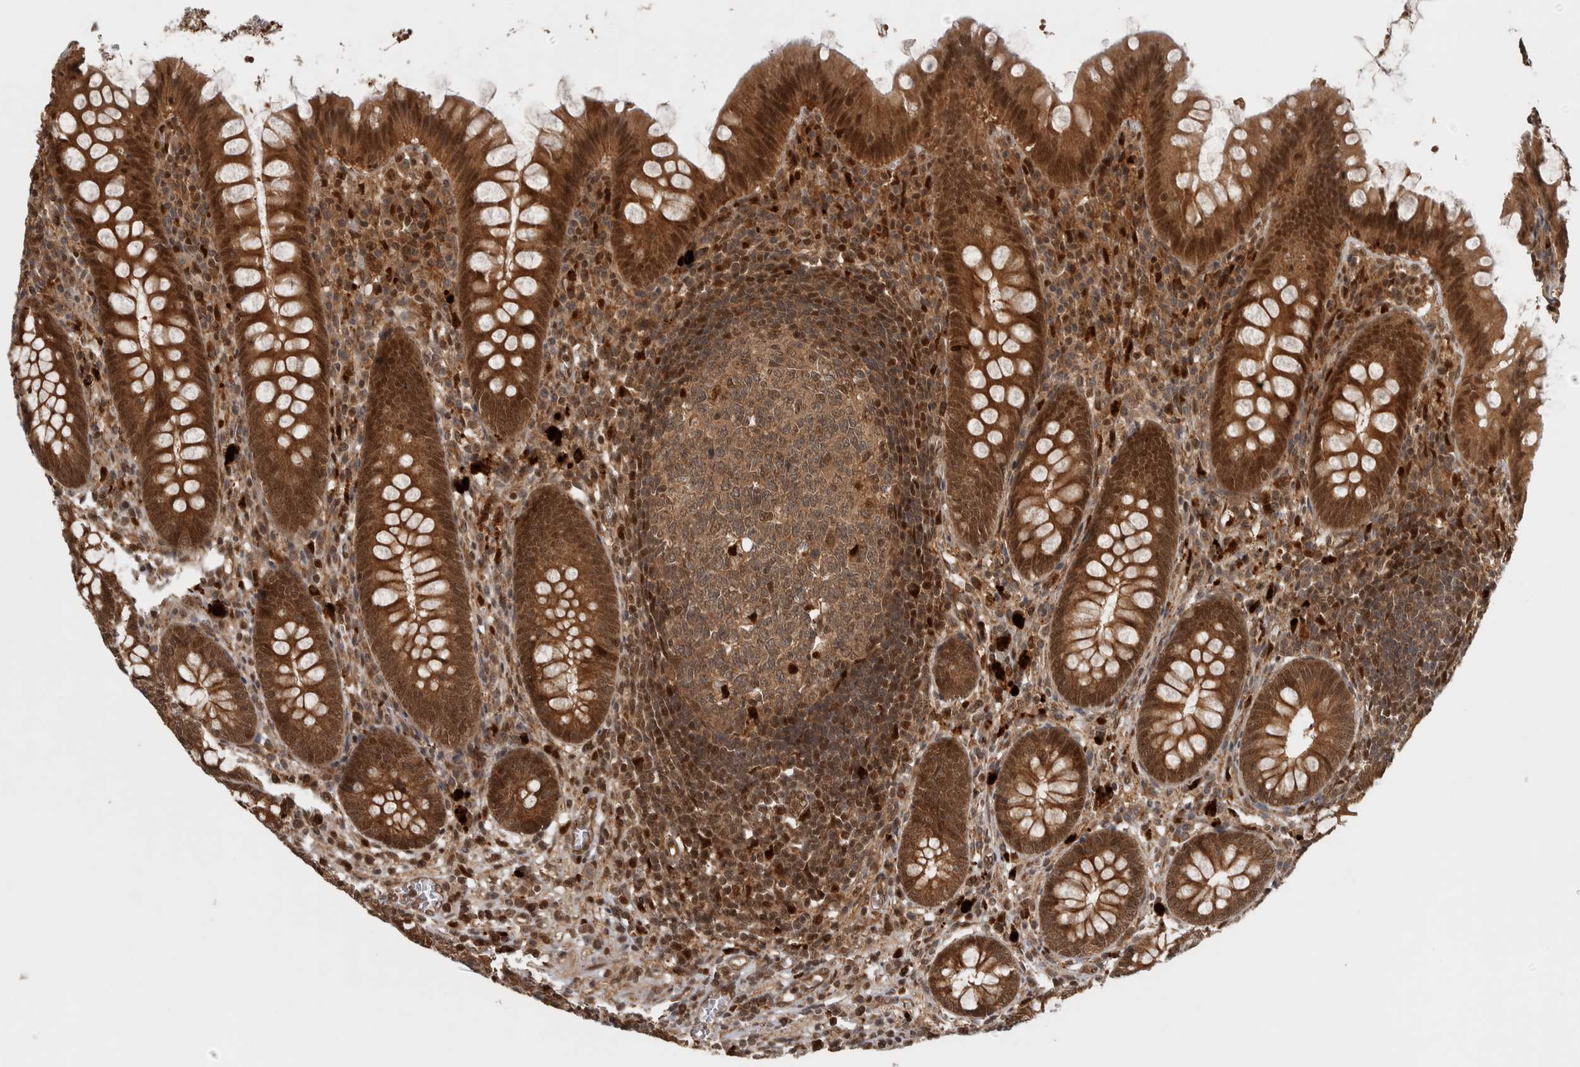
{"staining": {"intensity": "strong", "quantity": ">75%", "location": "cytoplasmic/membranous,nuclear"}, "tissue": "appendix", "cell_type": "Glandular cells", "image_type": "normal", "snomed": [{"axis": "morphology", "description": "Normal tissue, NOS"}, {"axis": "topography", "description": "Appendix"}], "caption": "A brown stain shows strong cytoplasmic/membranous,nuclear staining of a protein in glandular cells of unremarkable human appendix. The staining was performed using DAB (3,3'-diaminobenzidine), with brown indicating positive protein expression. Nuclei are stained blue with hematoxylin.", "gene": "RPS6KA4", "patient": {"sex": "male", "age": 56}}